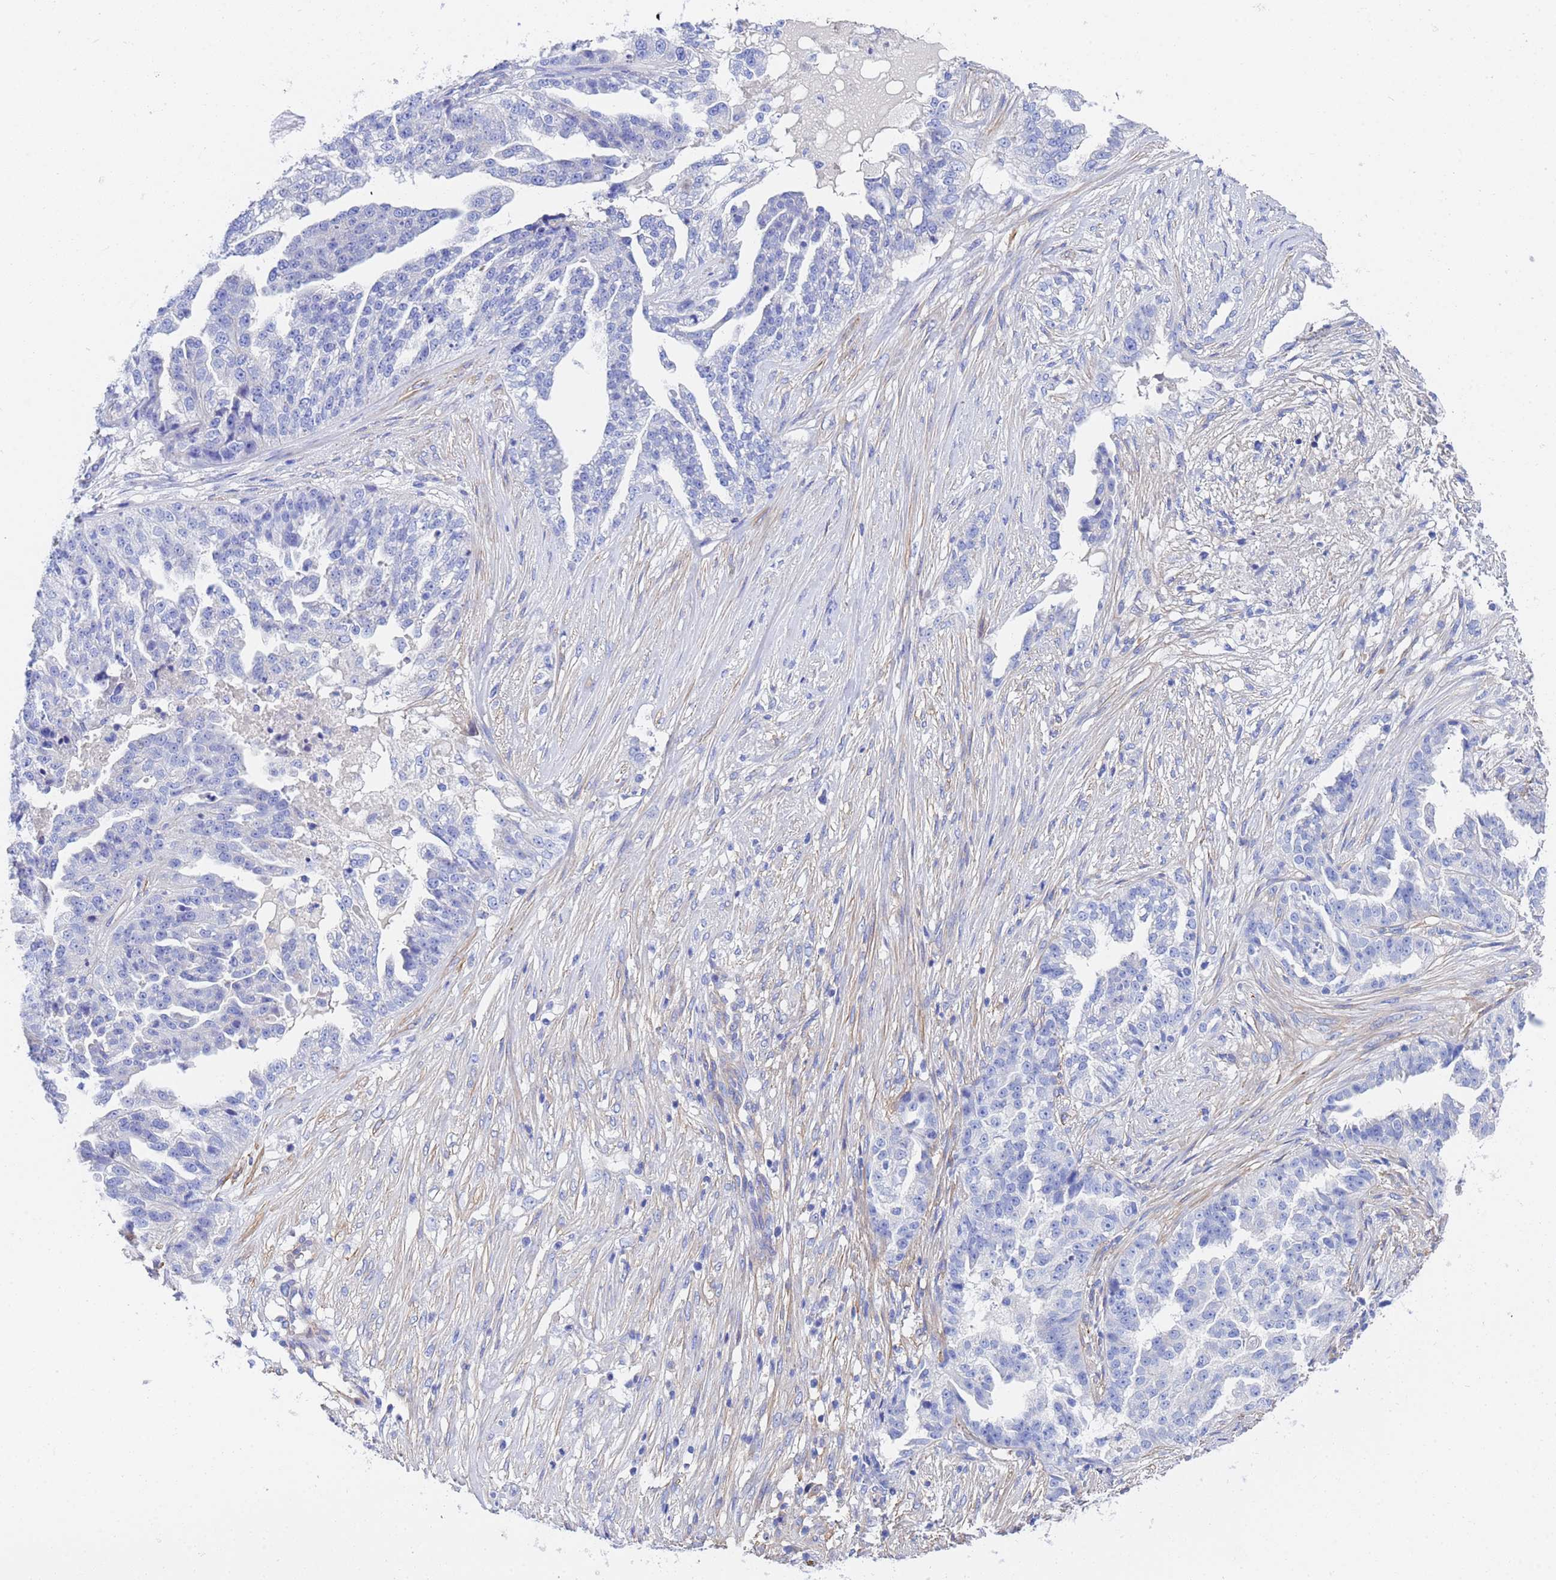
{"staining": {"intensity": "negative", "quantity": "none", "location": "none"}, "tissue": "ovarian cancer", "cell_type": "Tumor cells", "image_type": "cancer", "snomed": [{"axis": "morphology", "description": "Cystadenocarcinoma, serous, NOS"}, {"axis": "topography", "description": "Ovary"}], "caption": "DAB (3,3'-diaminobenzidine) immunohistochemical staining of ovarian cancer demonstrates no significant positivity in tumor cells.", "gene": "CST4", "patient": {"sex": "female", "age": 58}}